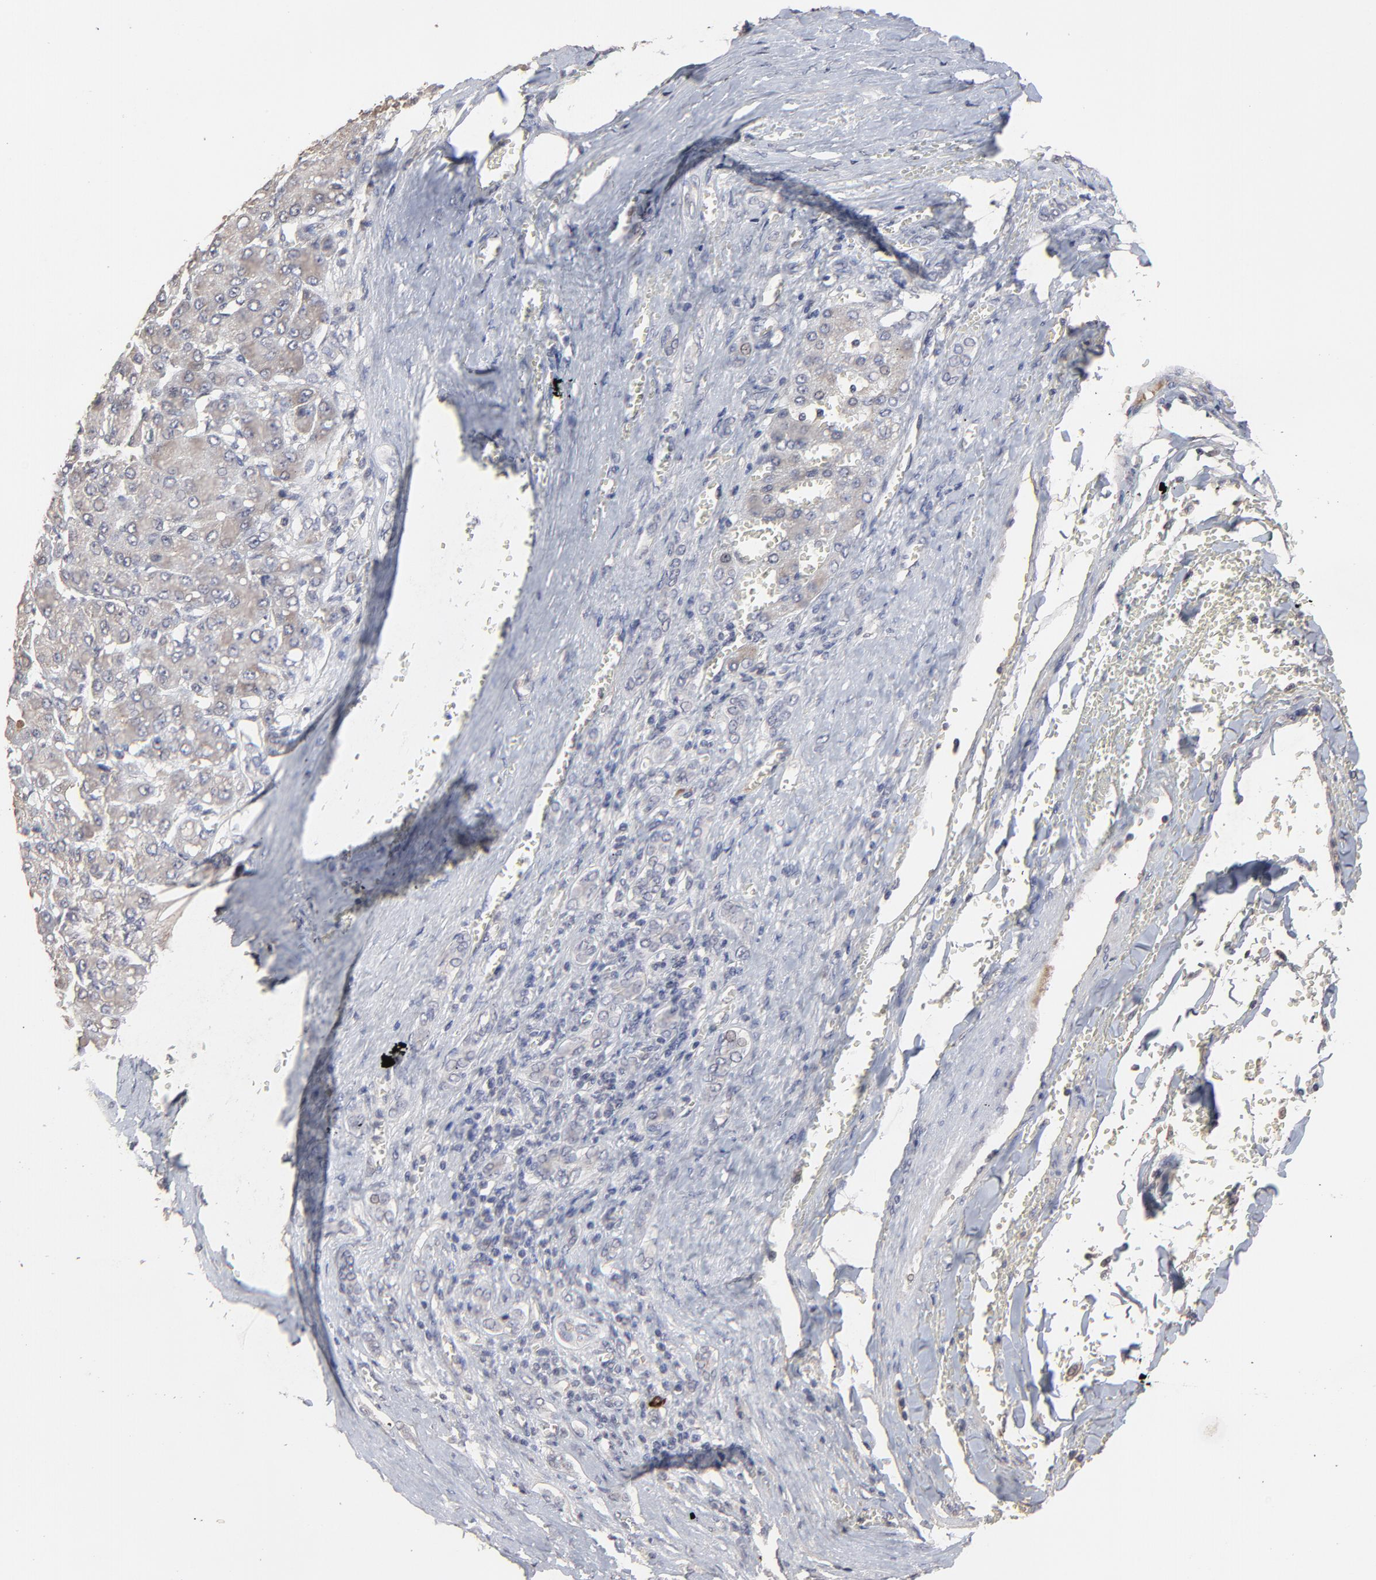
{"staining": {"intensity": "weak", "quantity": ">75%", "location": "cytoplasmic/membranous"}, "tissue": "liver cancer", "cell_type": "Tumor cells", "image_type": "cancer", "snomed": [{"axis": "morphology", "description": "Carcinoma, Hepatocellular, NOS"}, {"axis": "topography", "description": "Liver"}], "caption": "About >75% of tumor cells in hepatocellular carcinoma (liver) display weak cytoplasmic/membranous protein staining as visualized by brown immunohistochemical staining.", "gene": "VPREB3", "patient": {"sex": "male", "age": 69}}